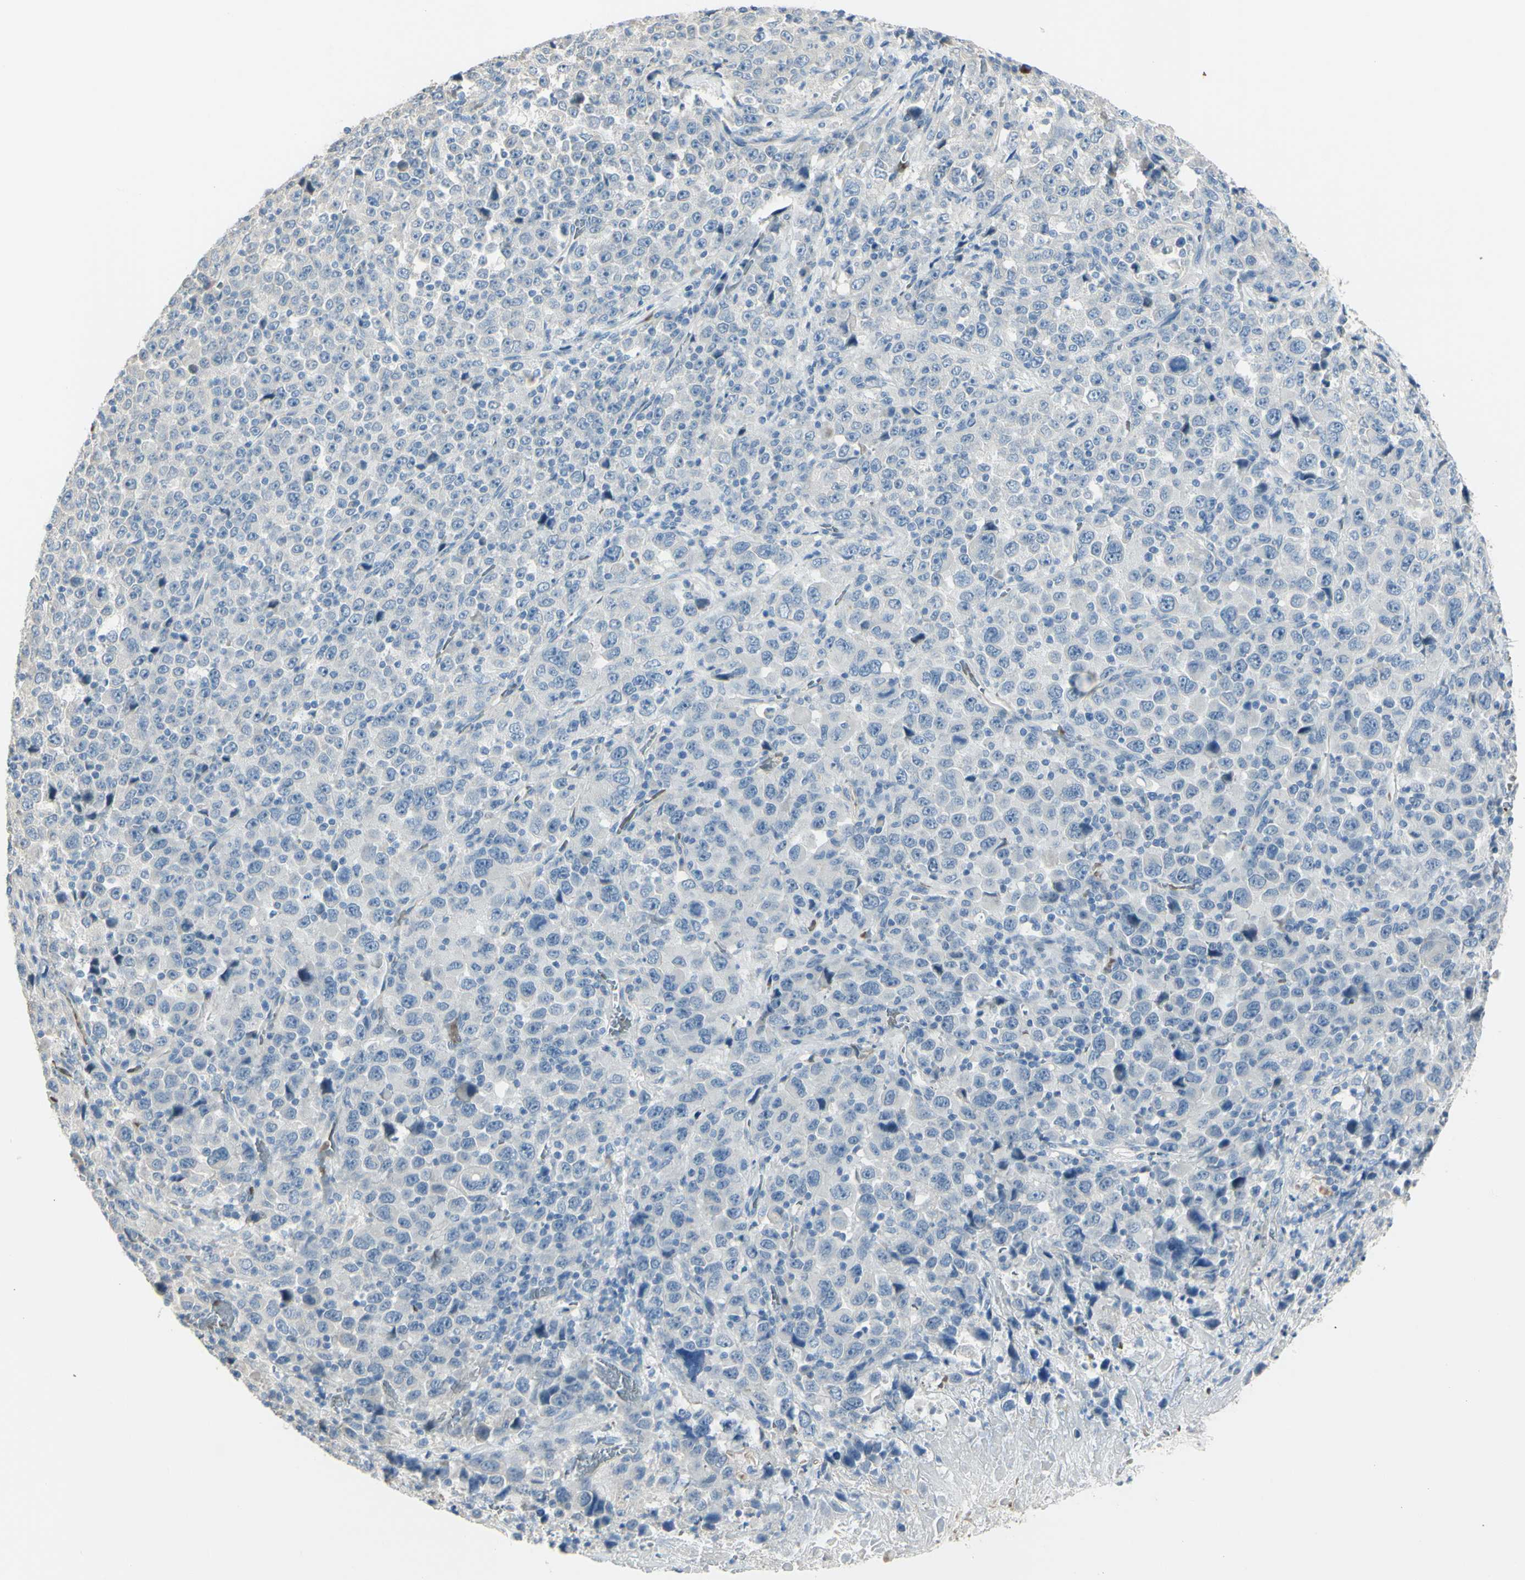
{"staining": {"intensity": "negative", "quantity": "none", "location": "none"}, "tissue": "stomach cancer", "cell_type": "Tumor cells", "image_type": "cancer", "snomed": [{"axis": "morphology", "description": "Normal tissue, NOS"}, {"axis": "morphology", "description": "Adenocarcinoma, NOS"}, {"axis": "topography", "description": "Stomach, upper"}, {"axis": "topography", "description": "Stomach"}], "caption": "Immunohistochemistry (IHC) of human stomach cancer reveals no expression in tumor cells.", "gene": "NCBP2L", "patient": {"sex": "male", "age": 59}}